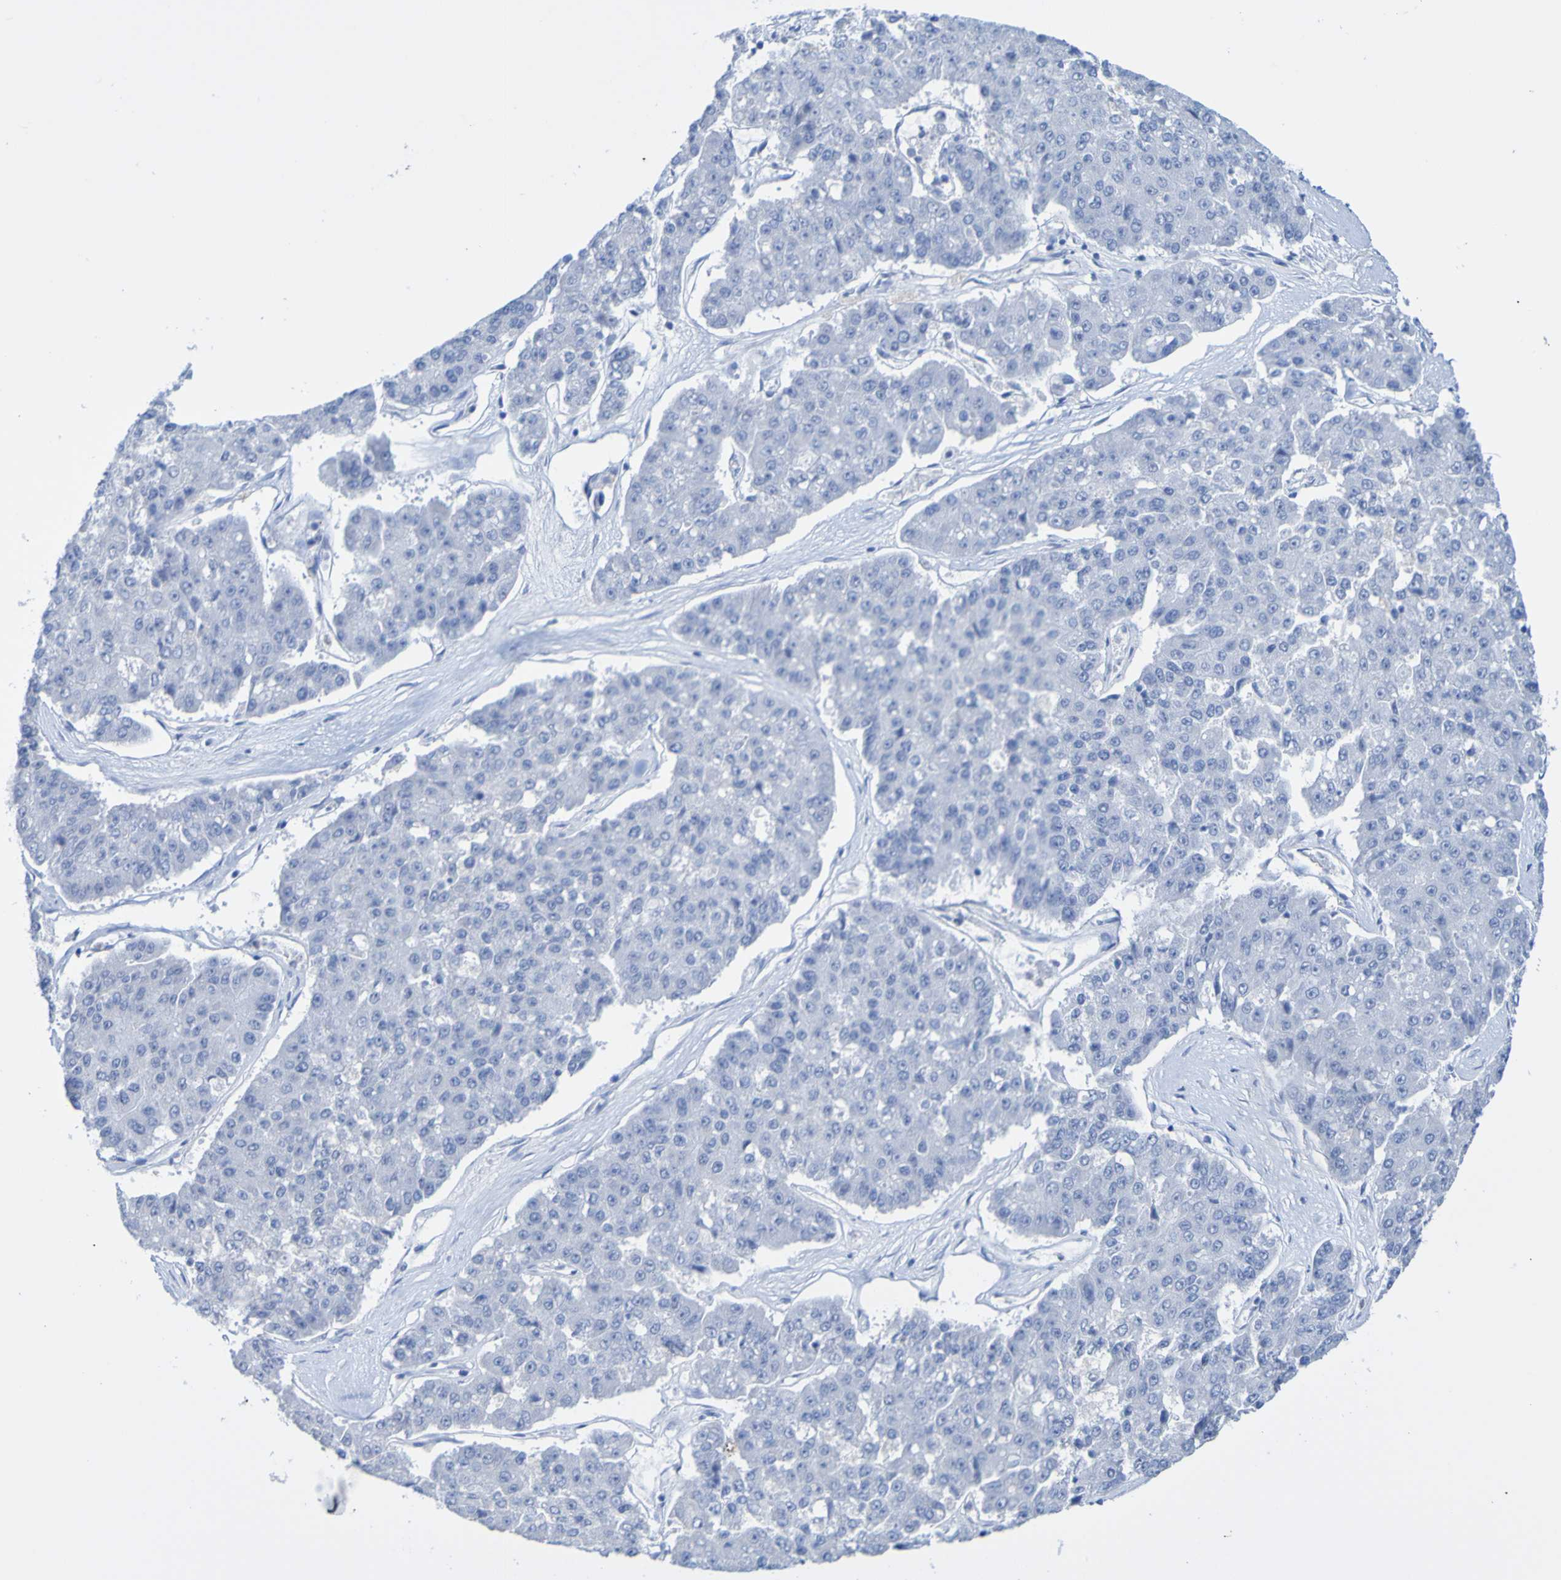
{"staining": {"intensity": "negative", "quantity": "none", "location": "none"}, "tissue": "pancreatic cancer", "cell_type": "Tumor cells", "image_type": "cancer", "snomed": [{"axis": "morphology", "description": "Adenocarcinoma, NOS"}, {"axis": "topography", "description": "Pancreas"}], "caption": "Tumor cells show no significant positivity in adenocarcinoma (pancreatic).", "gene": "ACMSD", "patient": {"sex": "male", "age": 50}}